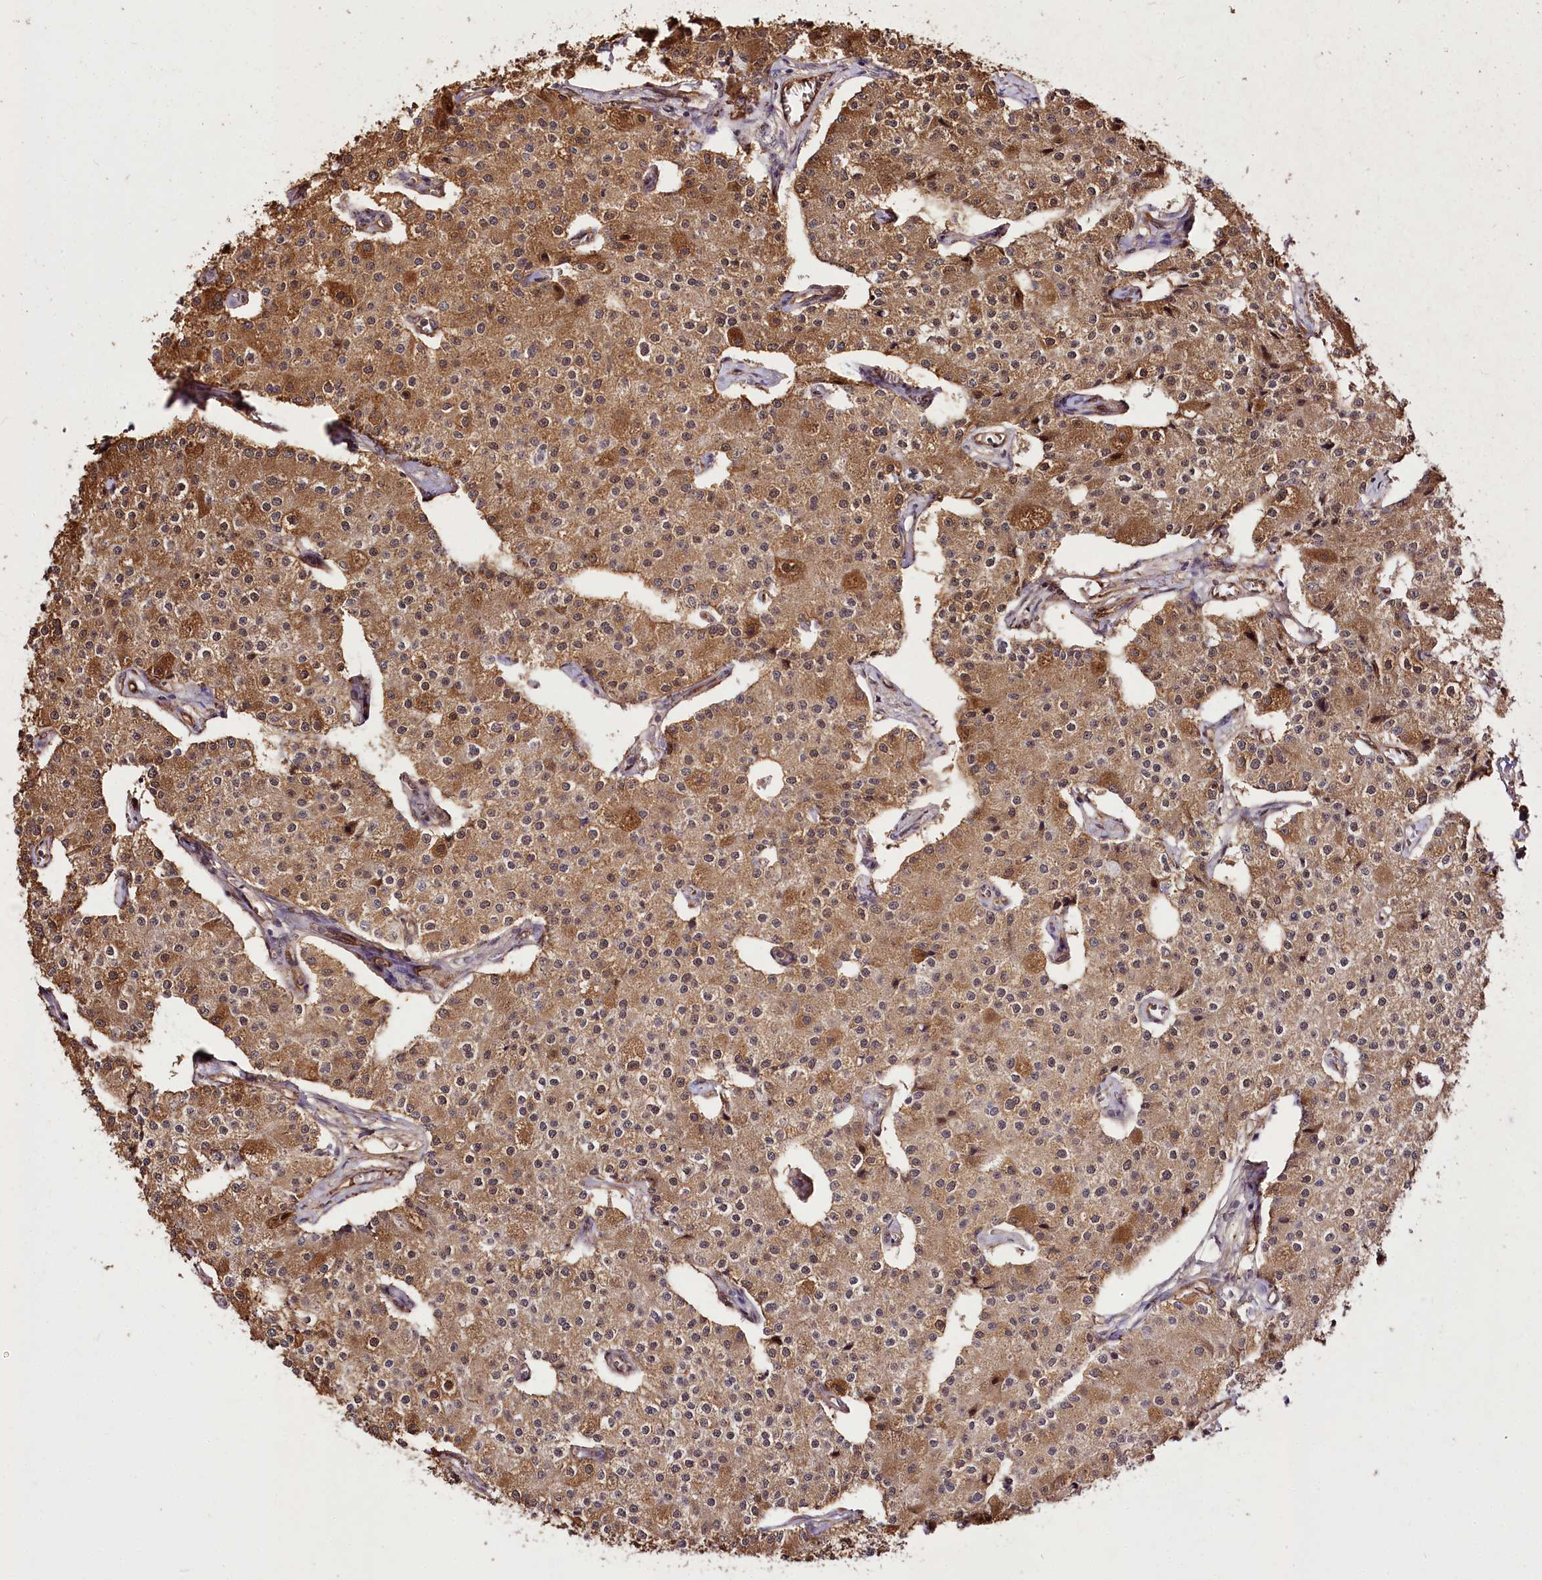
{"staining": {"intensity": "moderate", "quantity": ">75%", "location": "cytoplasmic/membranous"}, "tissue": "carcinoid", "cell_type": "Tumor cells", "image_type": "cancer", "snomed": [{"axis": "morphology", "description": "Carcinoid, malignant, NOS"}, {"axis": "topography", "description": "Colon"}], "caption": "Moderate cytoplasmic/membranous staining is identified in approximately >75% of tumor cells in malignant carcinoid. (Stains: DAB in brown, nuclei in blue, Microscopy: brightfield microscopy at high magnification).", "gene": "GNL3L", "patient": {"sex": "female", "age": 52}}